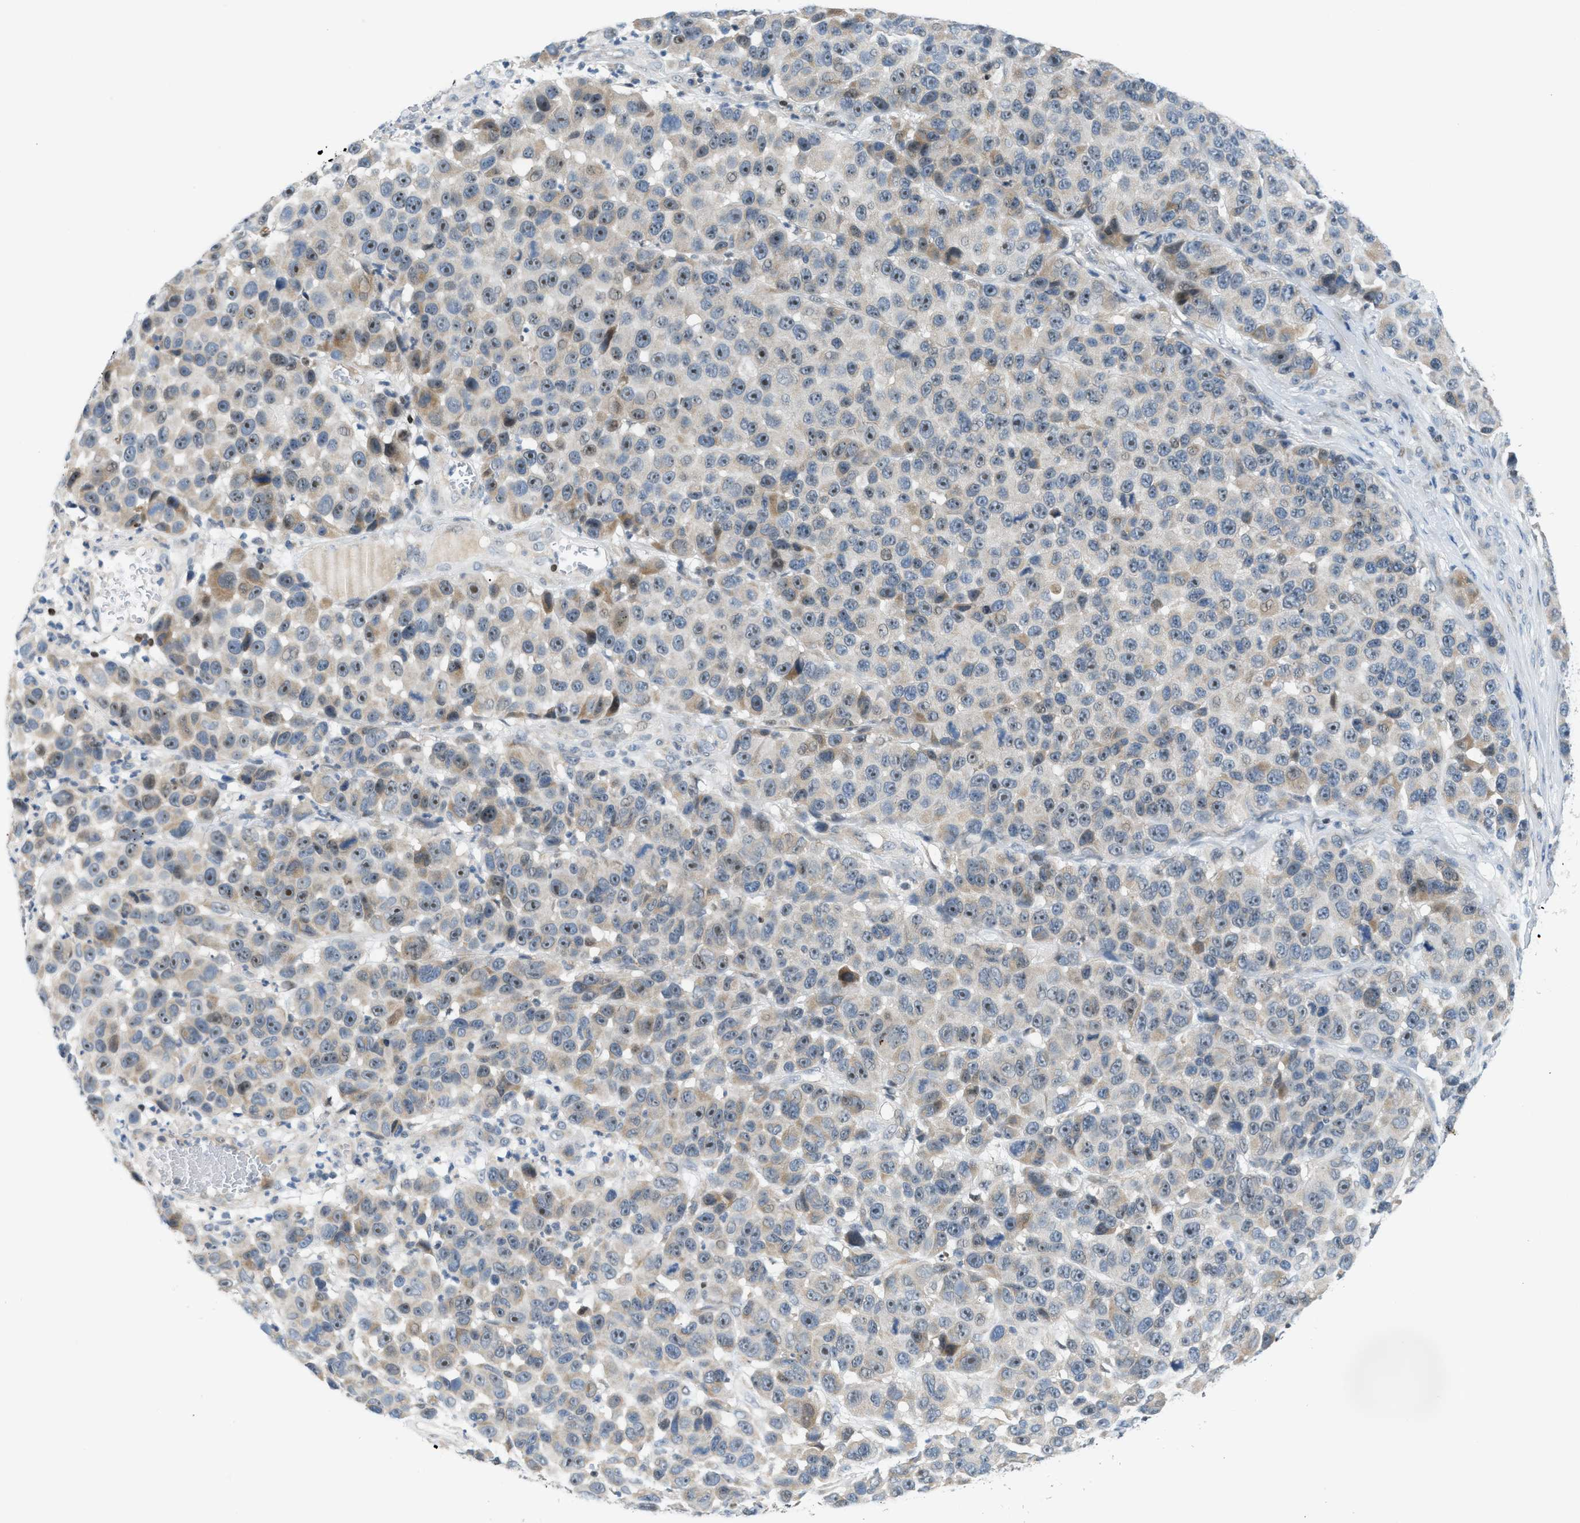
{"staining": {"intensity": "moderate", "quantity": "25%-75%", "location": "nuclear"}, "tissue": "melanoma", "cell_type": "Tumor cells", "image_type": "cancer", "snomed": [{"axis": "morphology", "description": "Malignant melanoma, NOS"}, {"axis": "topography", "description": "Skin"}], "caption": "Human malignant melanoma stained with a brown dye reveals moderate nuclear positive staining in approximately 25%-75% of tumor cells.", "gene": "NPS", "patient": {"sex": "male", "age": 53}}